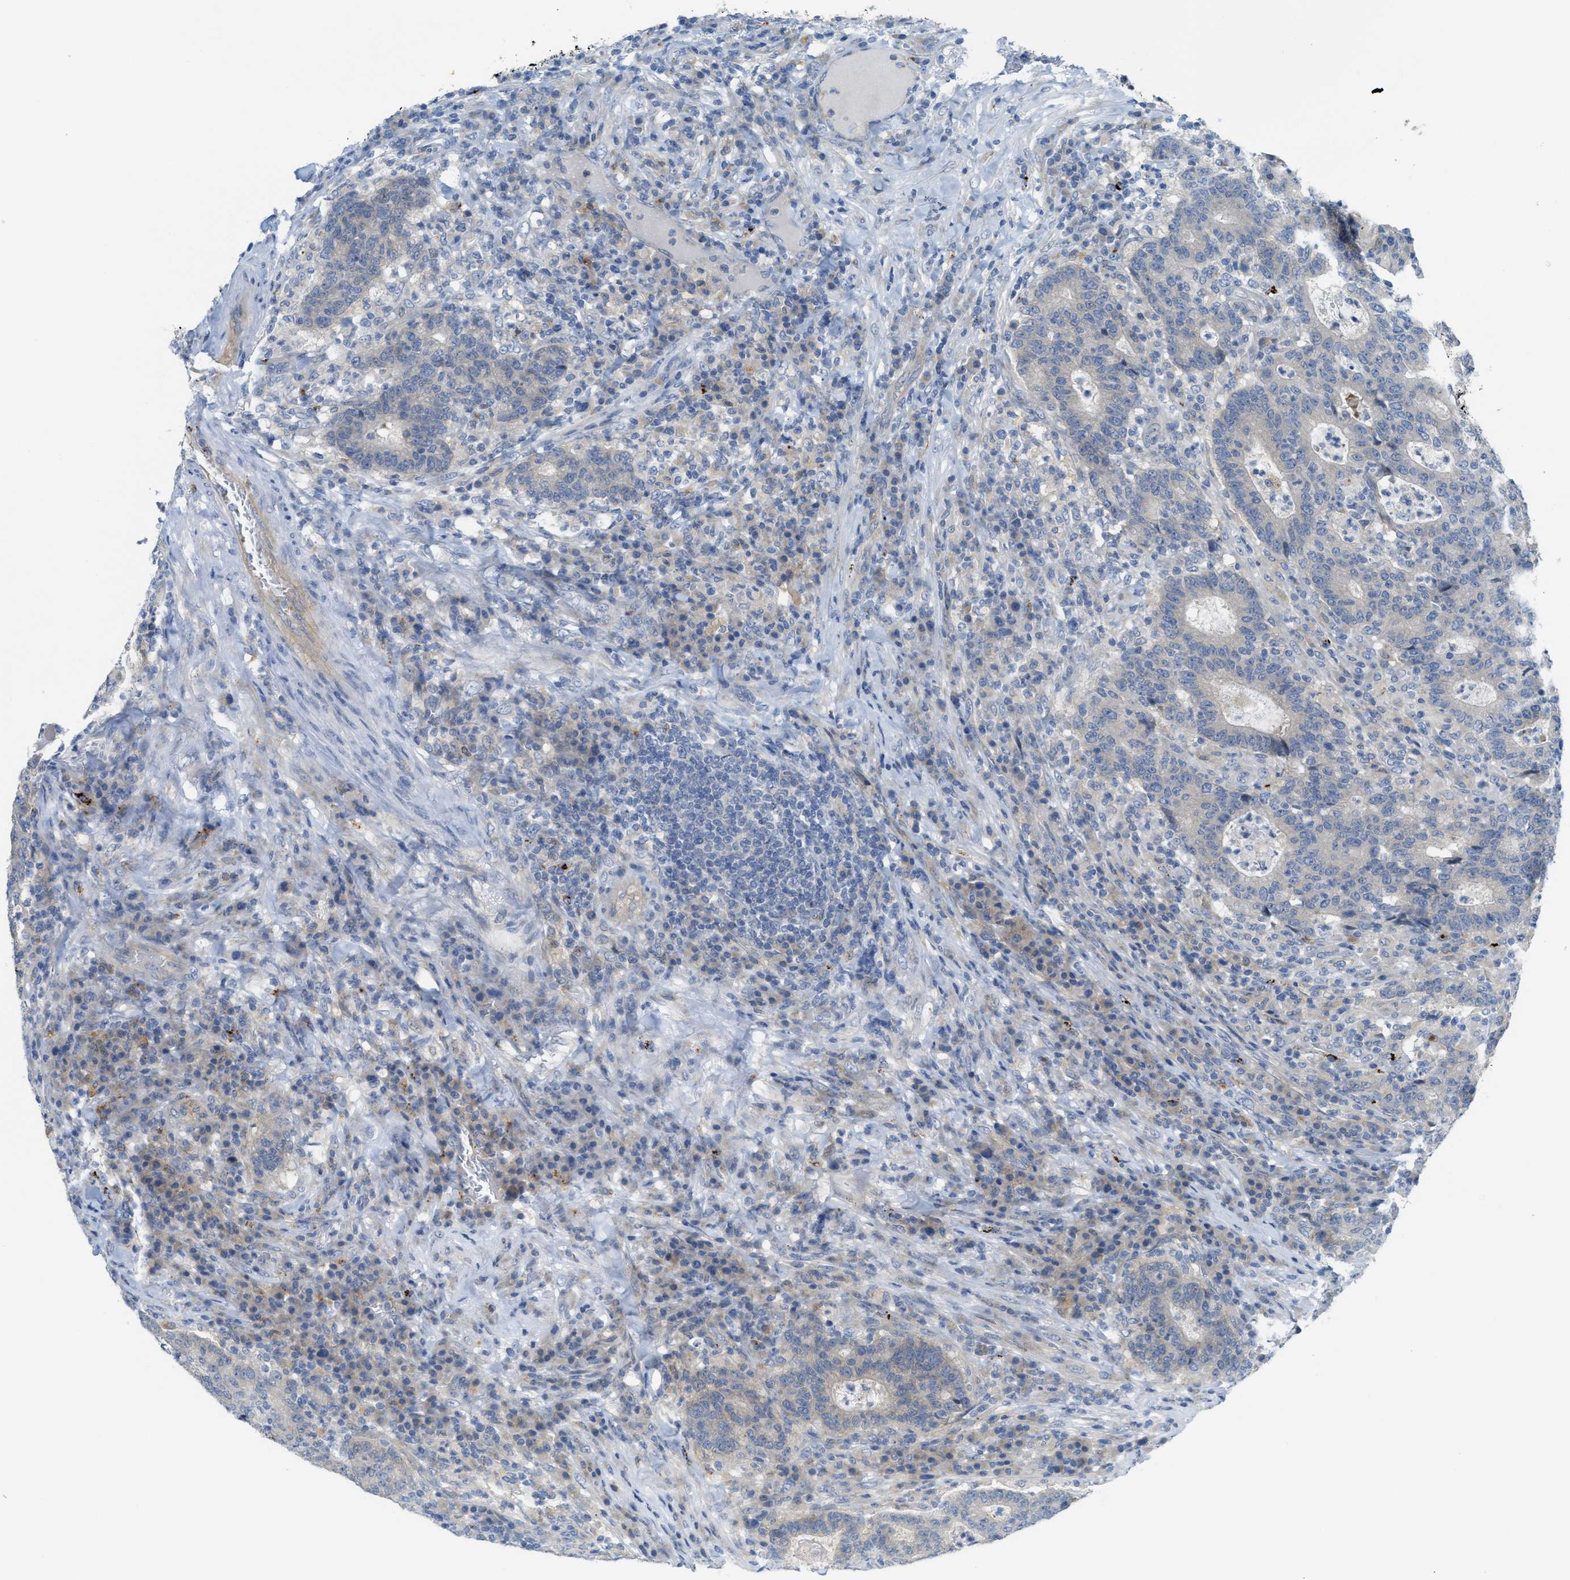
{"staining": {"intensity": "weak", "quantity": "<25%", "location": "cytoplasmic/membranous"}, "tissue": "colorectal cancer", "cell_type": "Tumor cells", "image_type": "cancer", "snomed": [{"axis": "morphology", "description": "Adenocarcinoma, NOS"}, {"axis": "topography", "description": "Colon"}], "caption": "Colorectal cancer (adenocarcinoma) stained for a protein using immunohistochemistry shows no staining tumor cells.", "gene": "KLHDC10", "patient": {"sex": "female", "age": 75}}